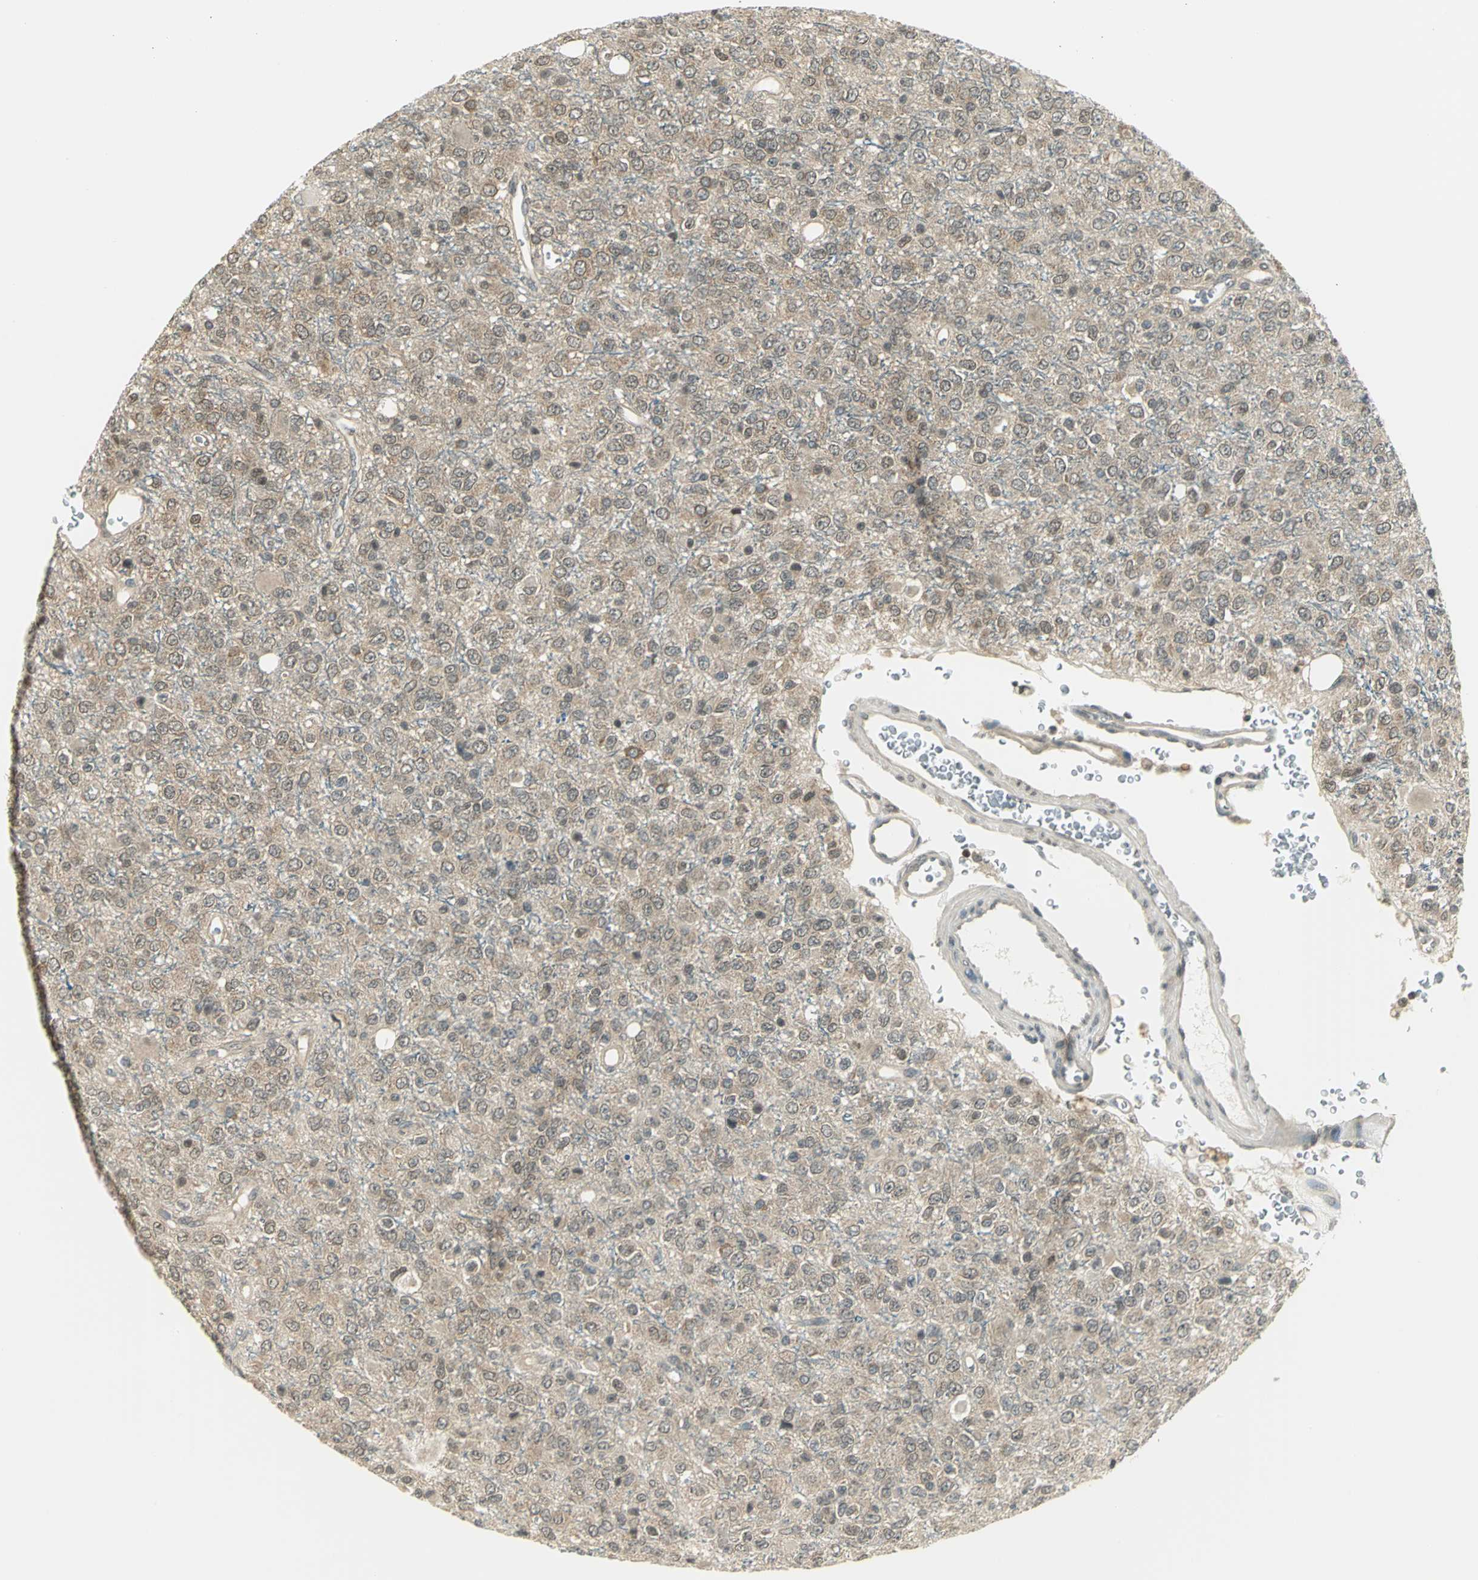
{"staining": {"intensity": "weak", "quantity": ">75%", "location": "cytoplasmic/membranous"}, "tissue": "glioma", "cell_type": "Tumor cells", "image_type": "cancer", "snomed": [{"axis": "morphology", "description": "Glioma, malignant, High grade"}, {"axis": "topography", "description": "pancreas cauda"}], "caption": "Tumor cells display weak cytoplasmic/membranous expression in approximately >75% of cells in malignant high-grade glioma.", "gene": "CDC34", "patient": {"sex": "male", "age": 60}}